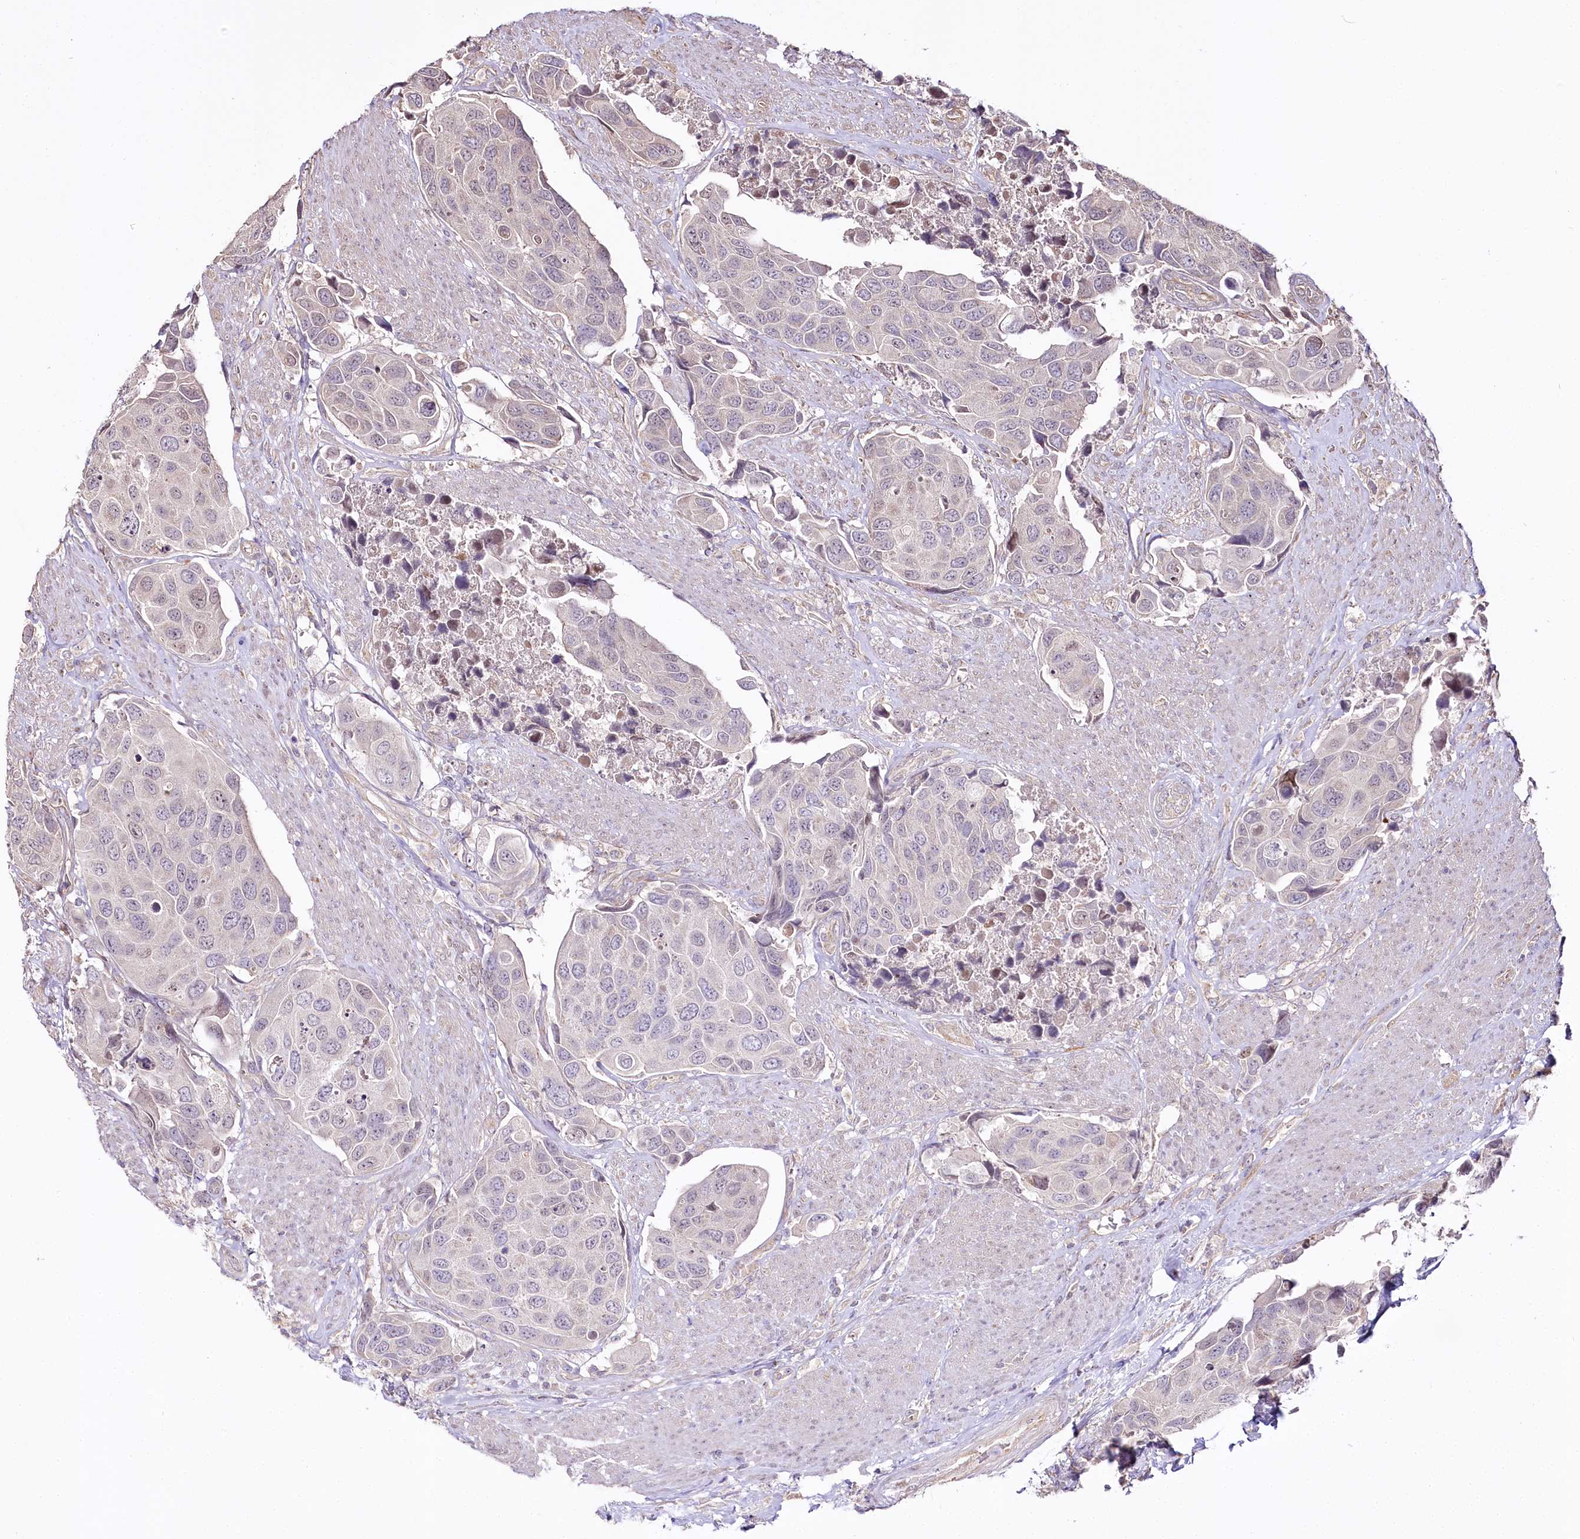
{"staining": {"intensity": "negative", "quantity": "none", "location": "none"}, "tissue": "urothelial cancer", "cell_type": "Tumor cells", "image_type": "cancer", "snomed": [{"axis": "morphology", "description": "Urothelial carcinoma, High grade"}, {"axis": "topography", "description": "Urinary bladder"}], "caption": "IHC of urothelial cancer reveals no positivity in tumor cells. Brightfield microscopy of immunohistochemistry stained with DAB (3,3'-diaminobenzidine) (brown) and hematoxylin (blue), captured at high magnification.", "gene": "ZNF226", "patient": {"sex": "male", "age": 74}}